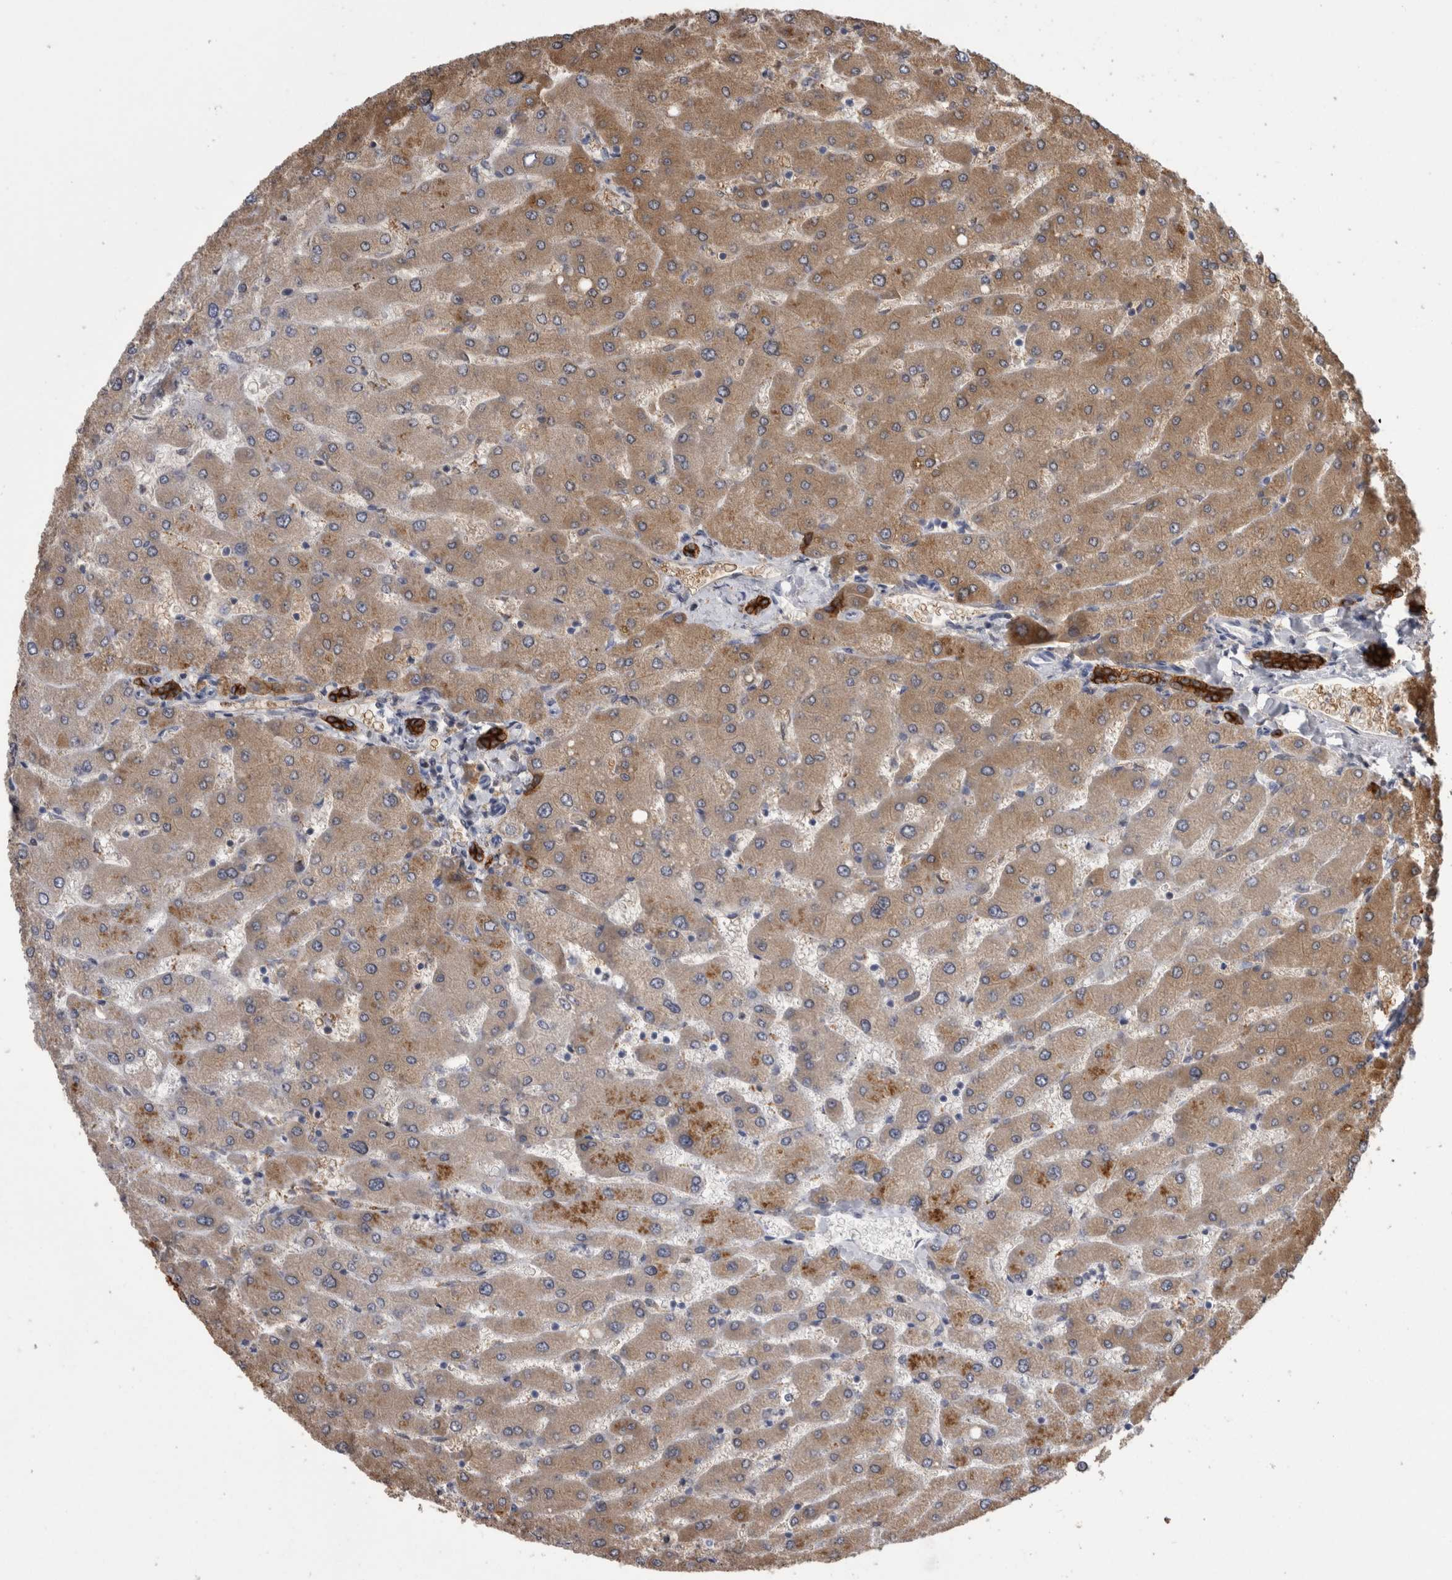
{"staining": {"intensity": "strong", "quantity": ">75%", "location": "cytoplasmic/membranous"}, "tissue": "liver", "cell_type": "Cholangiocytes", "image_type": "normal", "snomed": [{"axis": "morphology", "description": "Normal tissue, NOS"}, {"axis": "topography", "description": "Liver"}], "caption": "Immunohistochemistry staining of benign liver, which shows high levels of strong cytoplasmic/membranous expression in approximately >75% of cholangiocytes indicating strong cytoplasmic/membranous protein staining. The staining was performed using DAB (brown) for protein detection and nuclei were counterstained in hematoxylin (blue).", "gene": "ANXA13", "patient": {"sex": "male", "age": 55}}